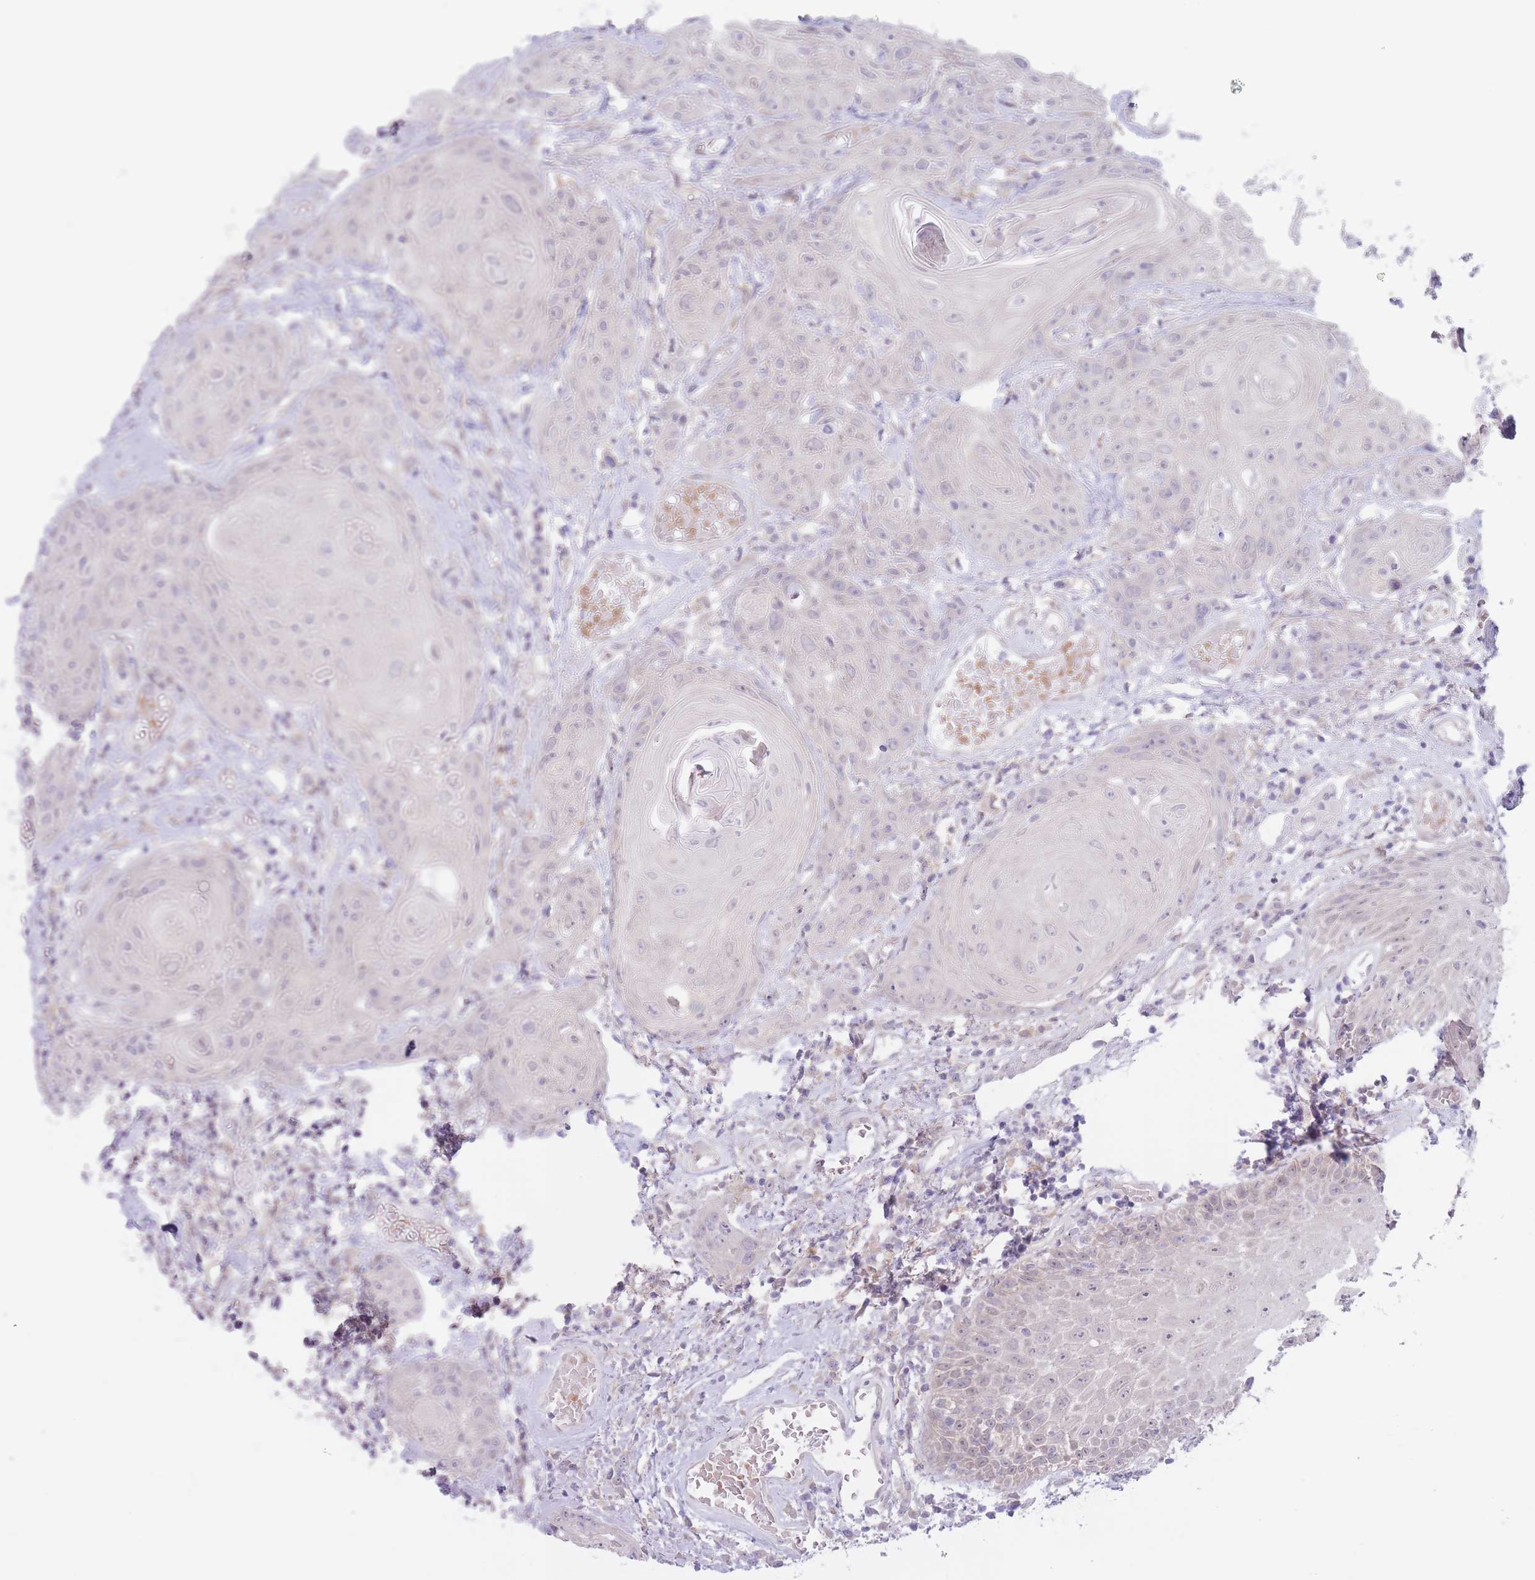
{"staining": {"intensity": "negative", "quantity": "none", "location": "none"}, "tissue": "head and neck cancer", "cell_type": "Tumor cells", "image_type": "cancer", "snomed": [{"axis": "morphology", "description": "Squamous cell carcinoma, NOS"}, {"axis": "topography", "description": "Head-Neck"}], "caption": "The histopathology image displays no significant expression in tumor cells of head and neck cancer.", "gene": "ARPIN", "patient": {"sex": "female", "age": 59}}